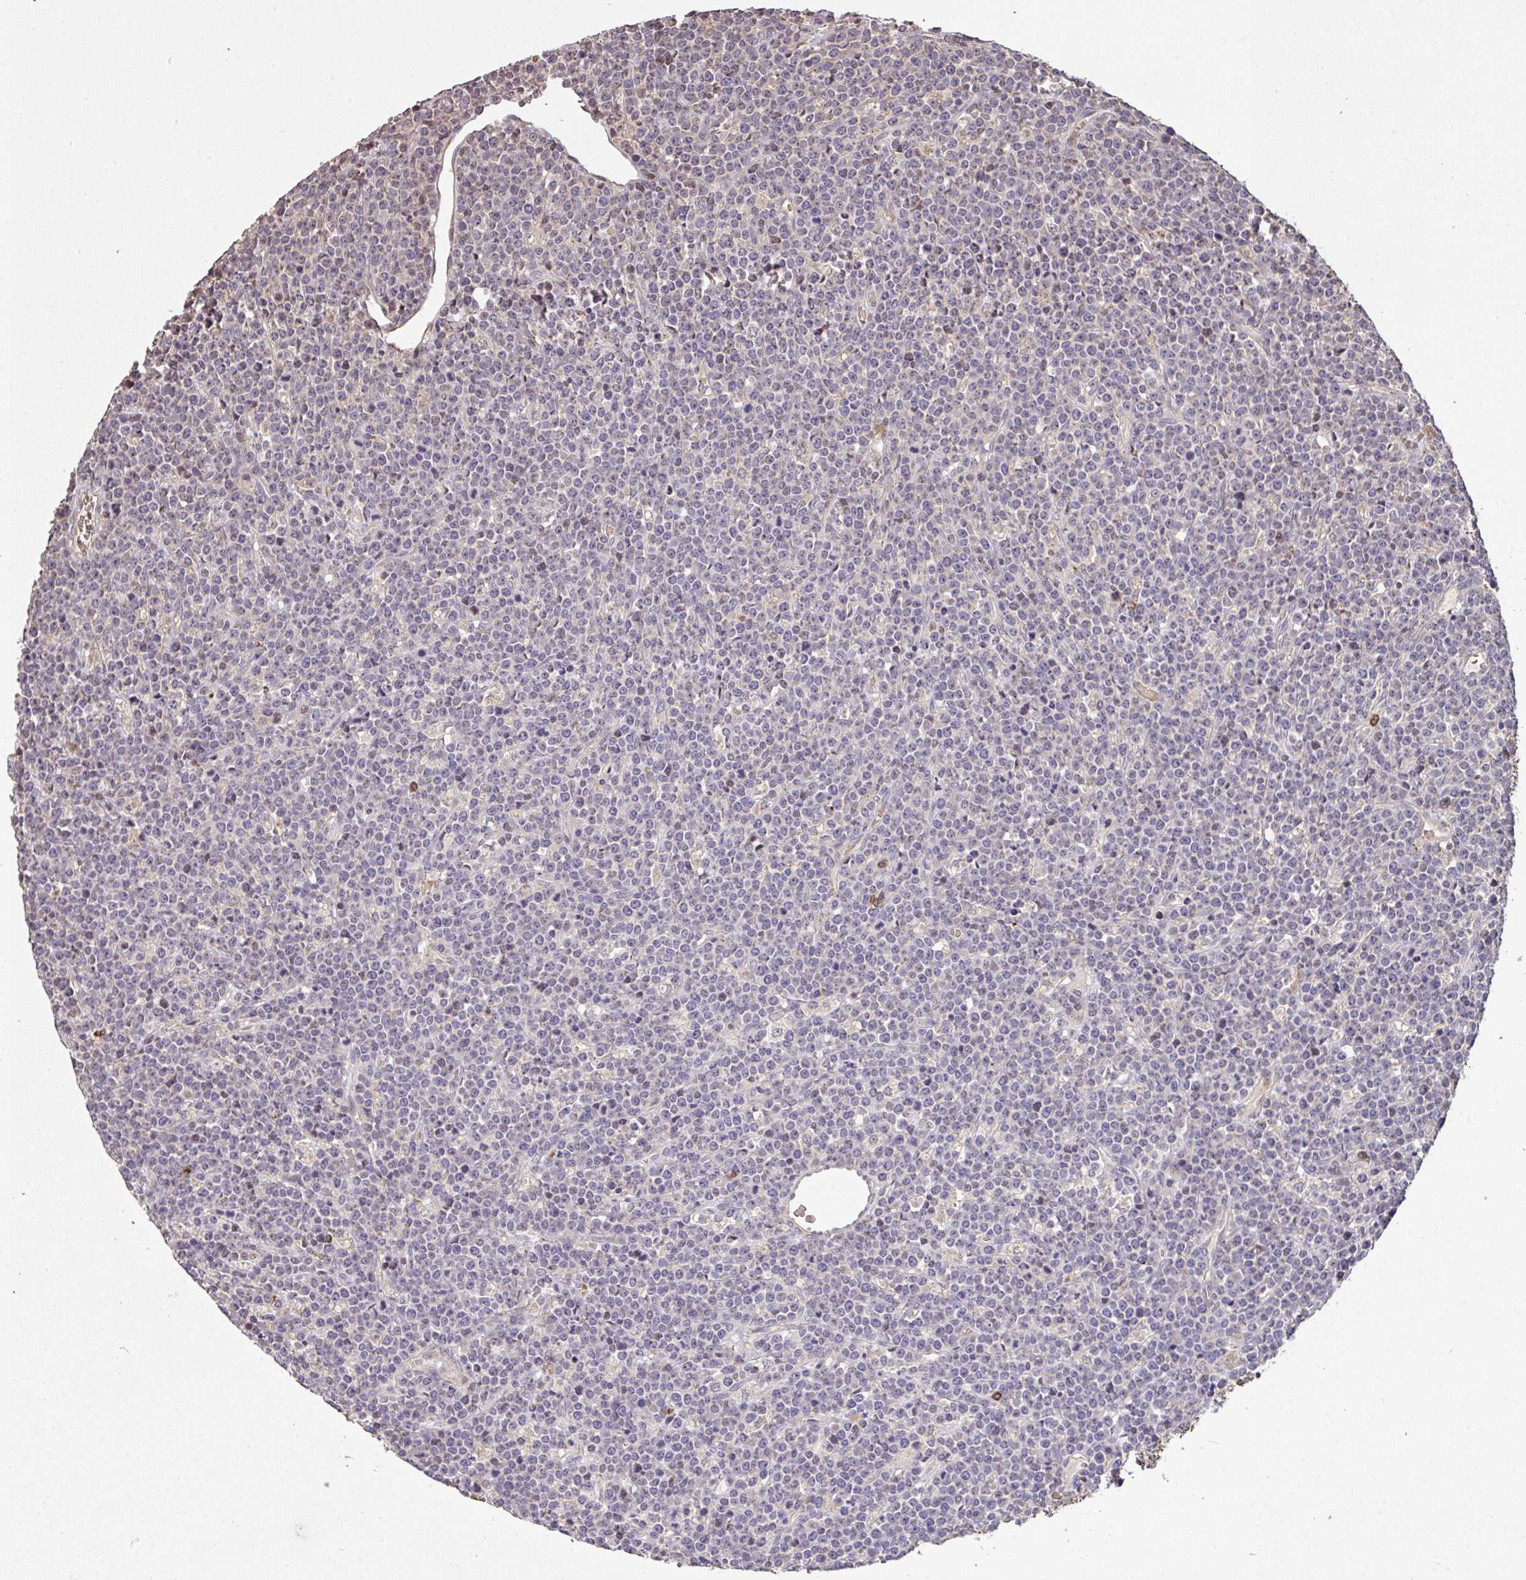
{"staining": {"intensity": "negative", "quantity": "none", "location": "none"}, "tissue": "lymphoma", "cell_type": "Tumor cells", "image_type": "cancer", "snomed": [{"axis": "morphology", "description": "Malignant lymphoma, non-Hodgkin's type, High grade"}, {"axis": "topography", "description": "Ovary"}], "caption": "IHC photomicrograph of high-grade malignant lymphoma, non-Hodgkin's type stained for a protein (brown), which shows no staining in tumor cells.", "gene": "C1QTNF9B", "patient": {"sex": "female", "age": 56}}